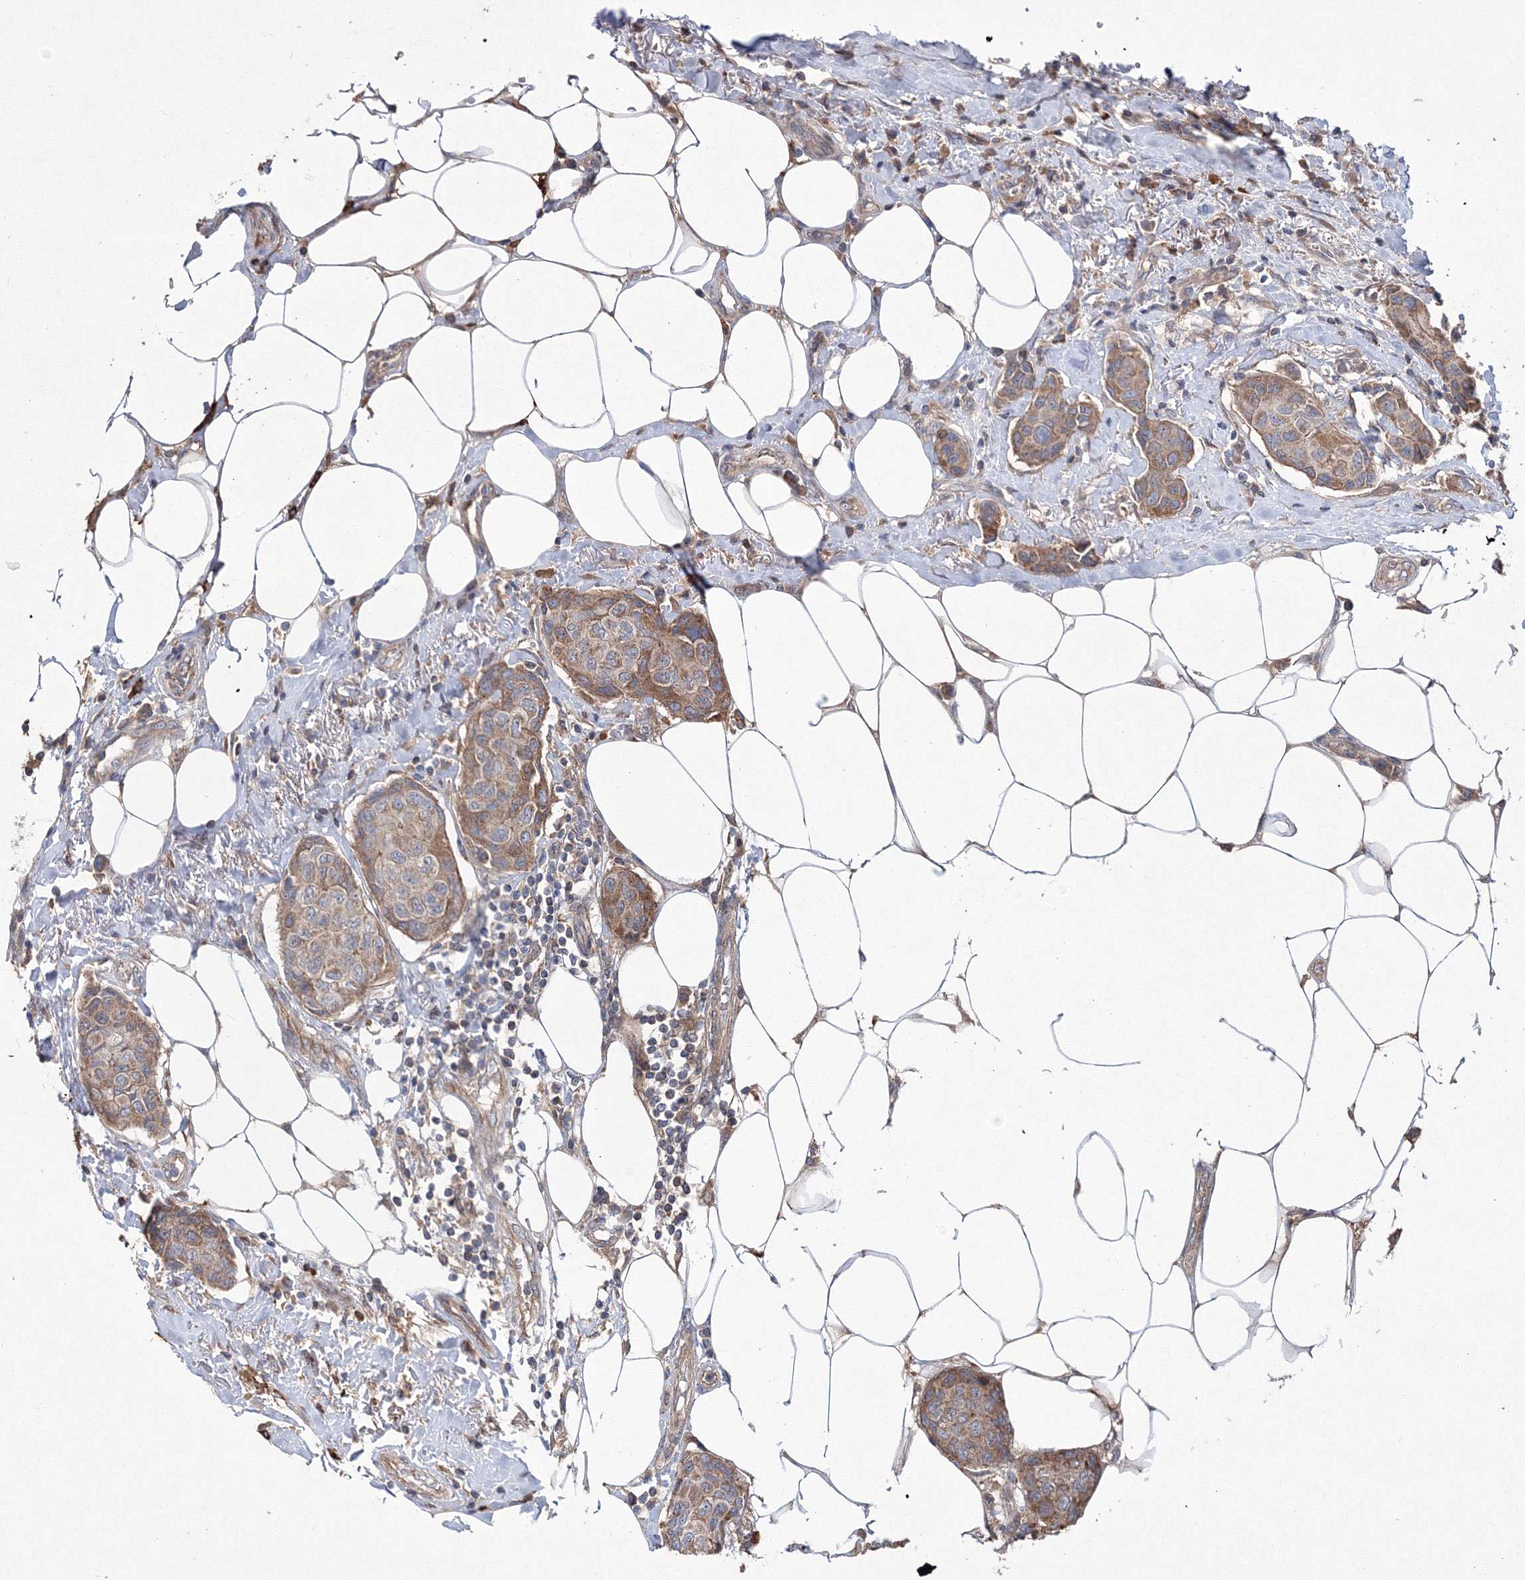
{"staining": {"intensity": "moderate", "quantity": "25%-75%", "location": "cytoplasmic/membranous"}, "tissue": "breast cancer", "cell_type": "Tumor cells", "image_type": "cancer", "snomed": [{"axis": "morphology", "description": "Duct carcinoma"}, {"axis": "topography", "description": "Breast"}], "caption": "IHC of human breast cancer exhibits medium levels of moderate cytoplasmic/membranous expression in about 25%-75% of tumor cells. The protein of interest is stained brown, and the nuclei are stained in blue (DAB IHC with brightfield microscopy, high magnification).", "gene": "RANBP3L", "patient": {"sex": "female", "age": 80}}